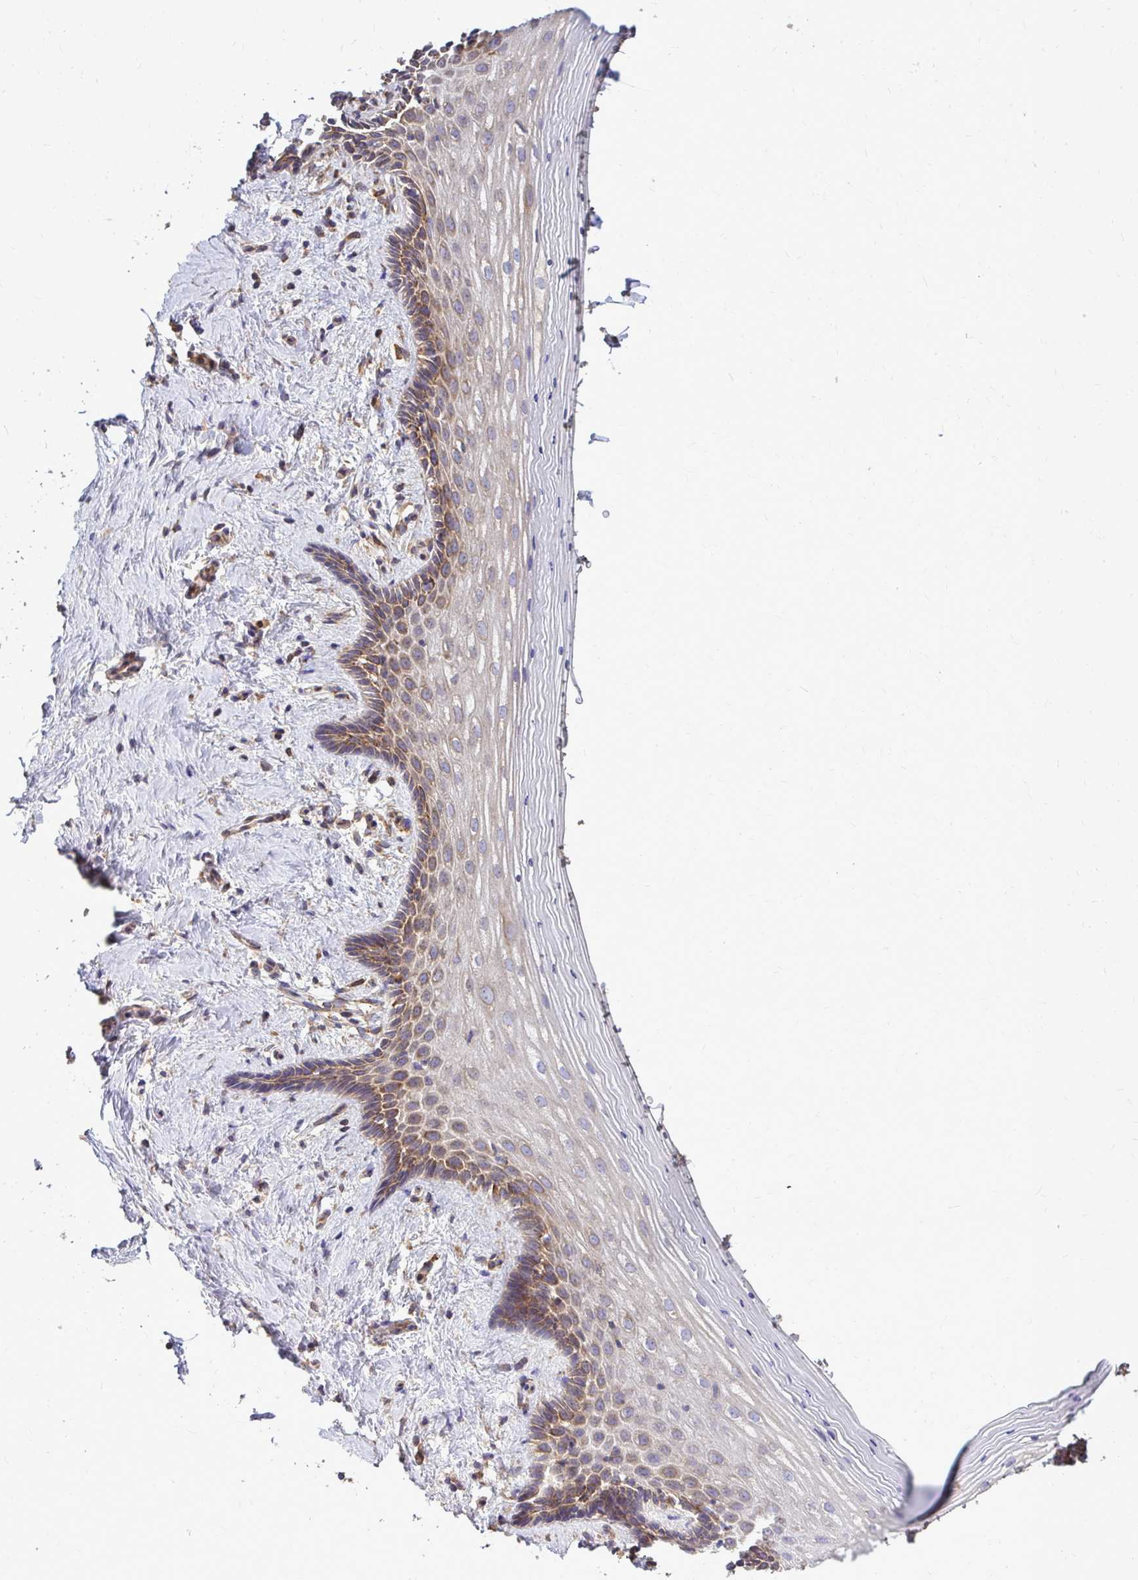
{"staining": {"intensity": "moderate", "quantity": "<25%", "location": "cytoplasmic/membranous"}, "tissue": "vagina", "cell_type": "Squamous epithelial cells", "image_type": "normal", "snomed": [{"axis": "morphology", "description": "Normal tissue, NOS"}, {"axis": "topography", "description": "Vagina"}], "caption": "Vagina stained with immunohistochemistry (IHC) reveals moderate cytoplasmic/membranous expression in about <25% of squamous epithelial cells. (IHC, brightfield microscopy, high magnification).", "gene": "FMR1", "patient": {"sex": "female", "age": 42}}